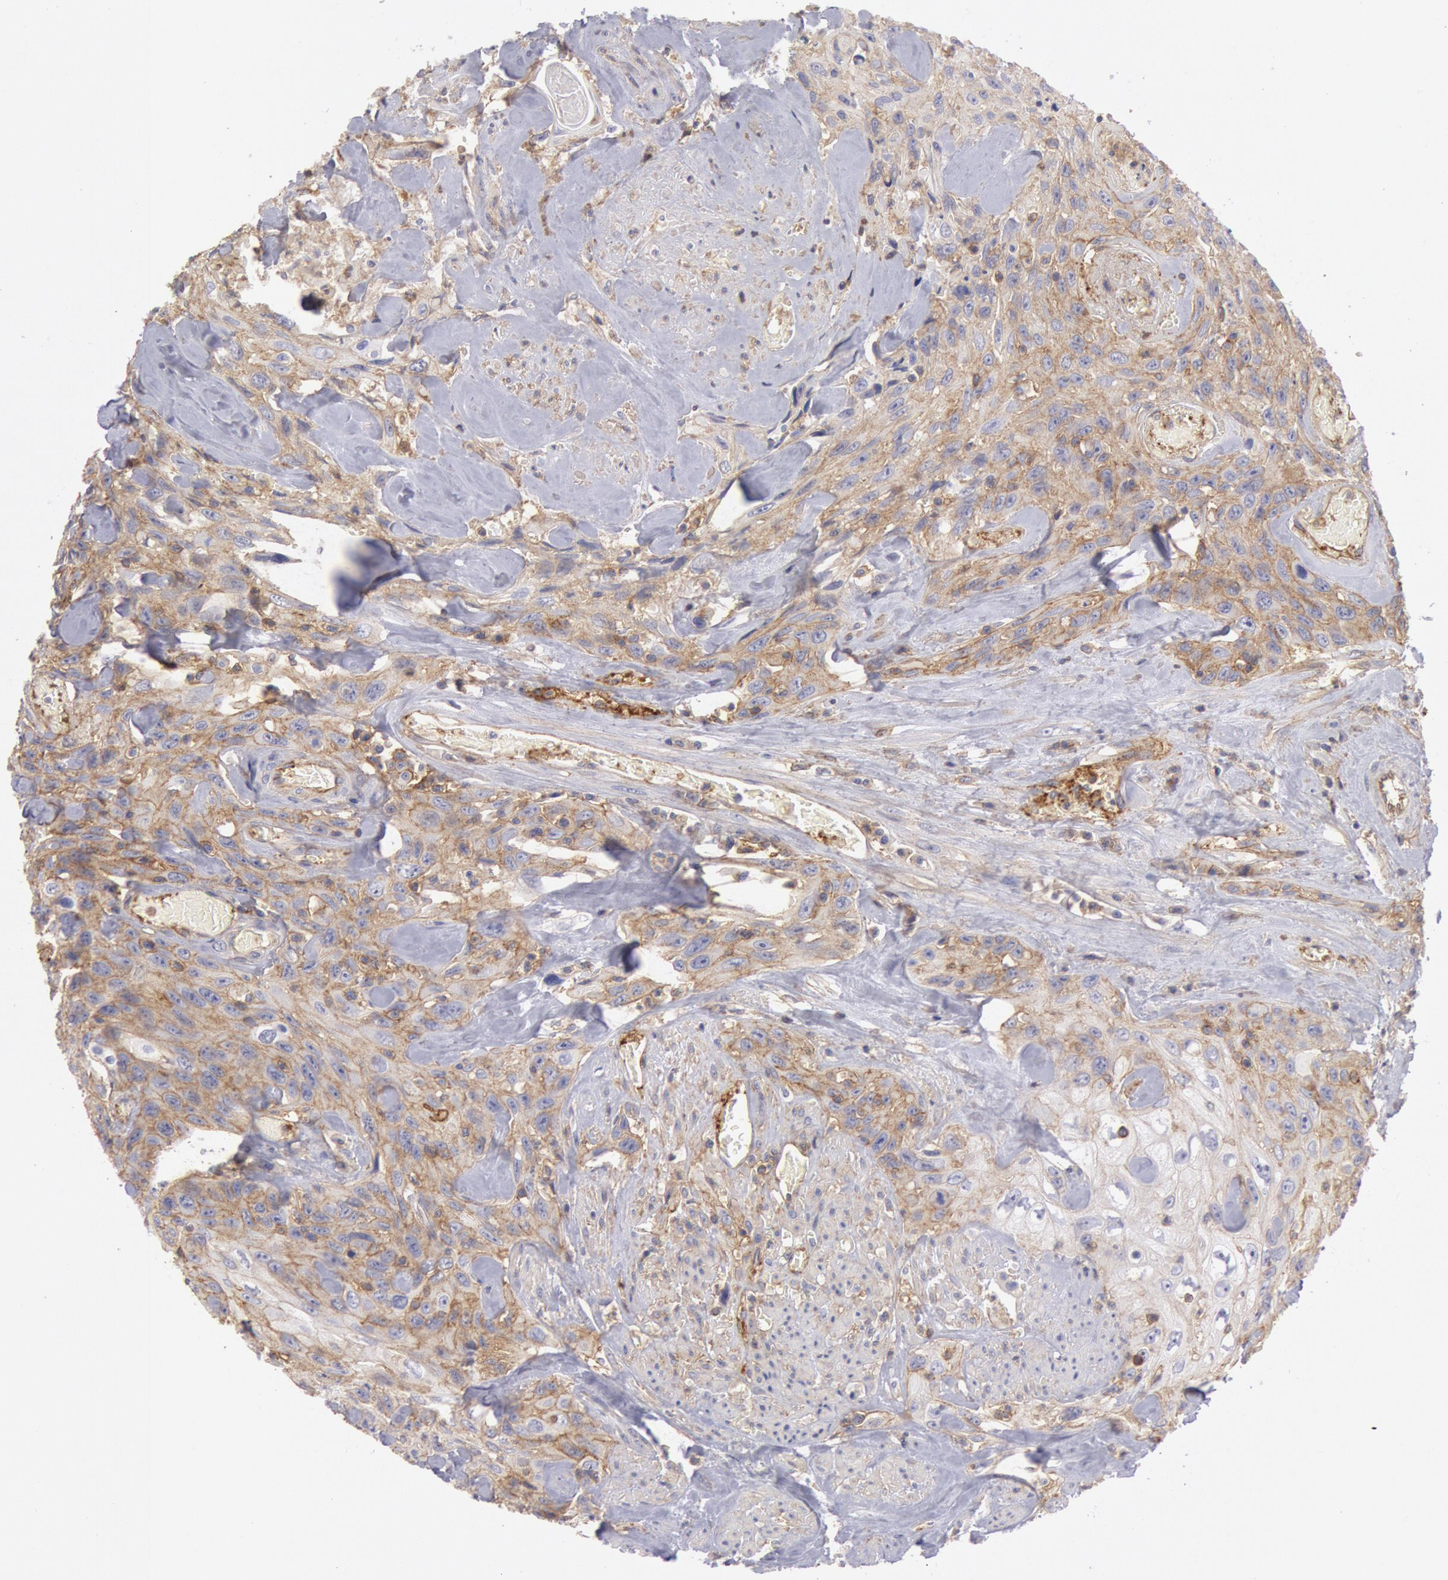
{"staining": {"intensity": "moderate", "quantity": ">75%", "location": "cytoplasmic/membranous"}, "tissue": "urothelial cancer", "cell_type": "Tumor cells", "image_type": "cancer", "snomed": [{"axis": "morphology", "description": "Urothelial carcinoma, High grade"}, {"axis": "topography", "description": "Urinary bladder"}], "caption": "Immunohistochemical staining of human high-grade urothelial carcinoma demonstrates medium levels of moderate cytoplasmic/membranous protein staining in about >75% of tumor cells. (DAB IHC, brown staining for protein, blue staining for nuclei).", "gene": "SNAP23", "patient": {"sex": "female", "age": 84}}